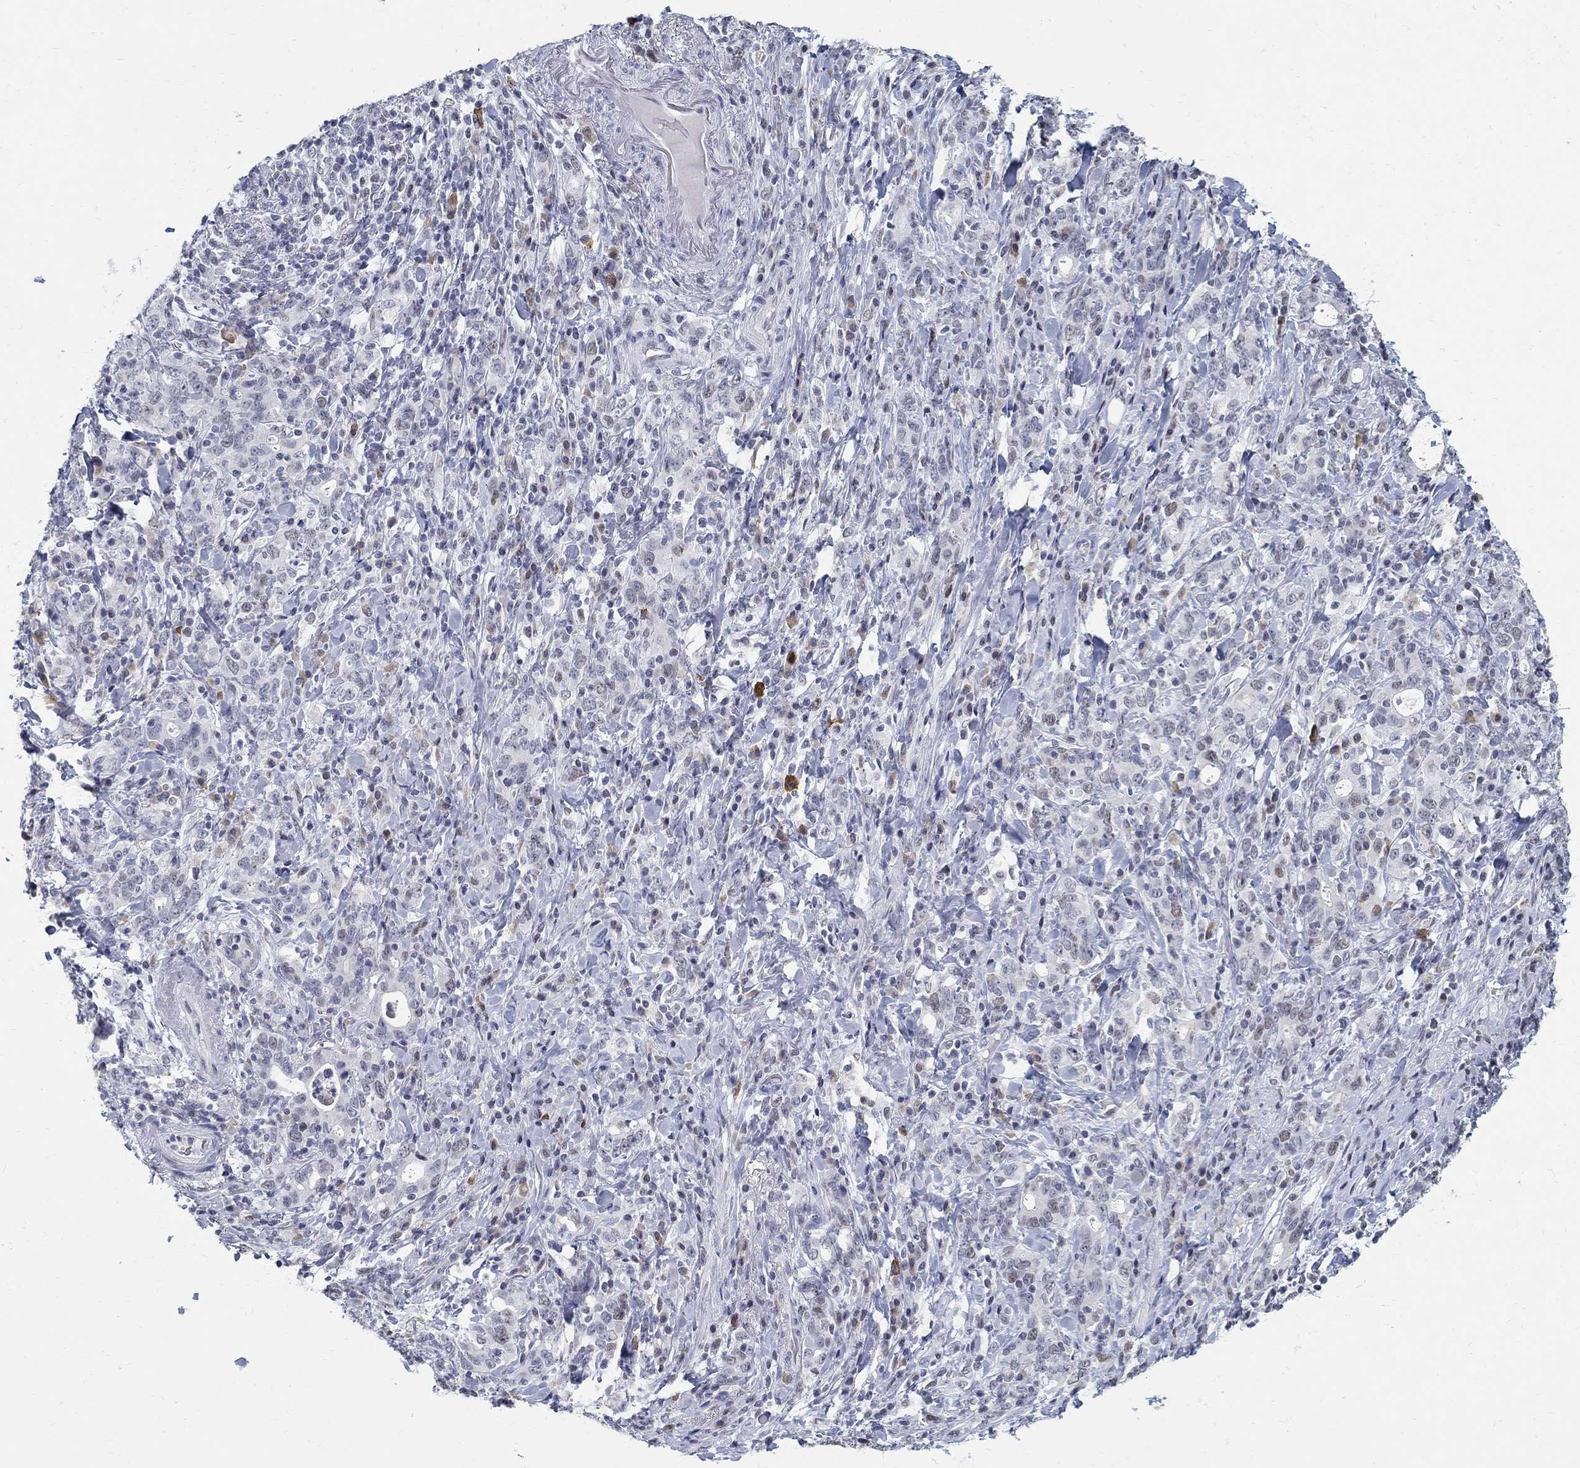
{"staining": {"intensity": "negative", "quantity": "none", "location": "none"}, "tissue": "stomach cancer", "cell_type": "Tumor cells", "image_type": "cancer", "snomed": [{"axis": "morphology", "description": "Adenocarcinoma, NOS"}, {"axis": "topography", "description": "Stomach"}], "caption": "An immunohistochemistry image of stomach adenocarcinoma is shown. There is no staining in tumor cells of stomach adenocarcinoma.", "gene": "BHLHE22", "patient": {"sex": "male", "age": 79}}